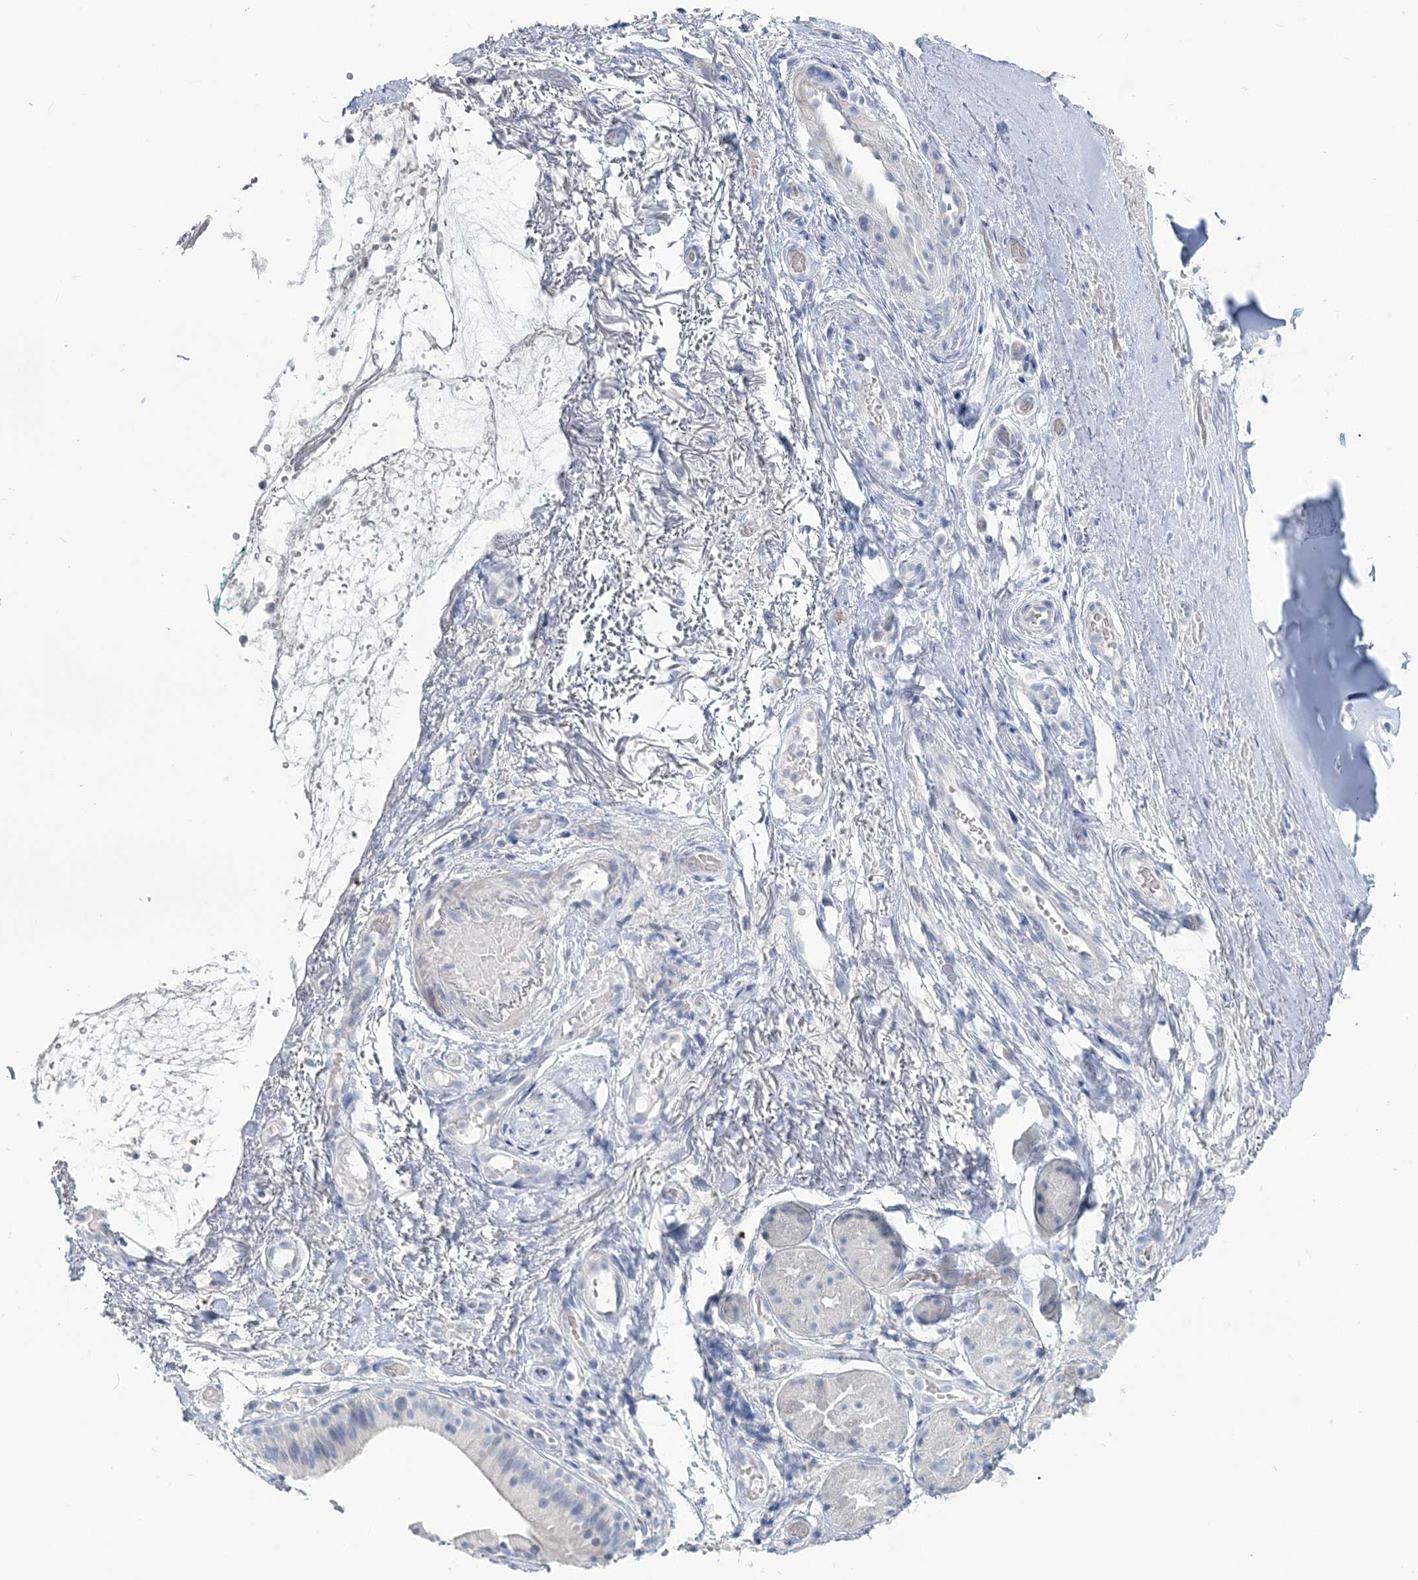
{"staining": {"intensity": "negative", "quantity": "none", "location": "none"}, "tissue": "adipose tissue", "cell_type": "Adipocytes", "image_type": "normal", "snomed": [{"axis": "morphology", "description": "Normal tissue, NOS"}, {"axis": "morphology", "description": "Basal cell carcinoma"}, {"axis": "topography", "description": "Cartilage tissue"}, {"axis": "topography", "description": "Nasopharynx"}, {"axis": "topography", "description": "Oral tissue"}], "caption": "A high-resolution micrograph shows immunohistochemistry (IHC) staining of benign adipose tissue, which reveals no significant positivity in adipocytes.", "gene": "CYP3A4", "patient": {"sex": "female", "age": 77}}